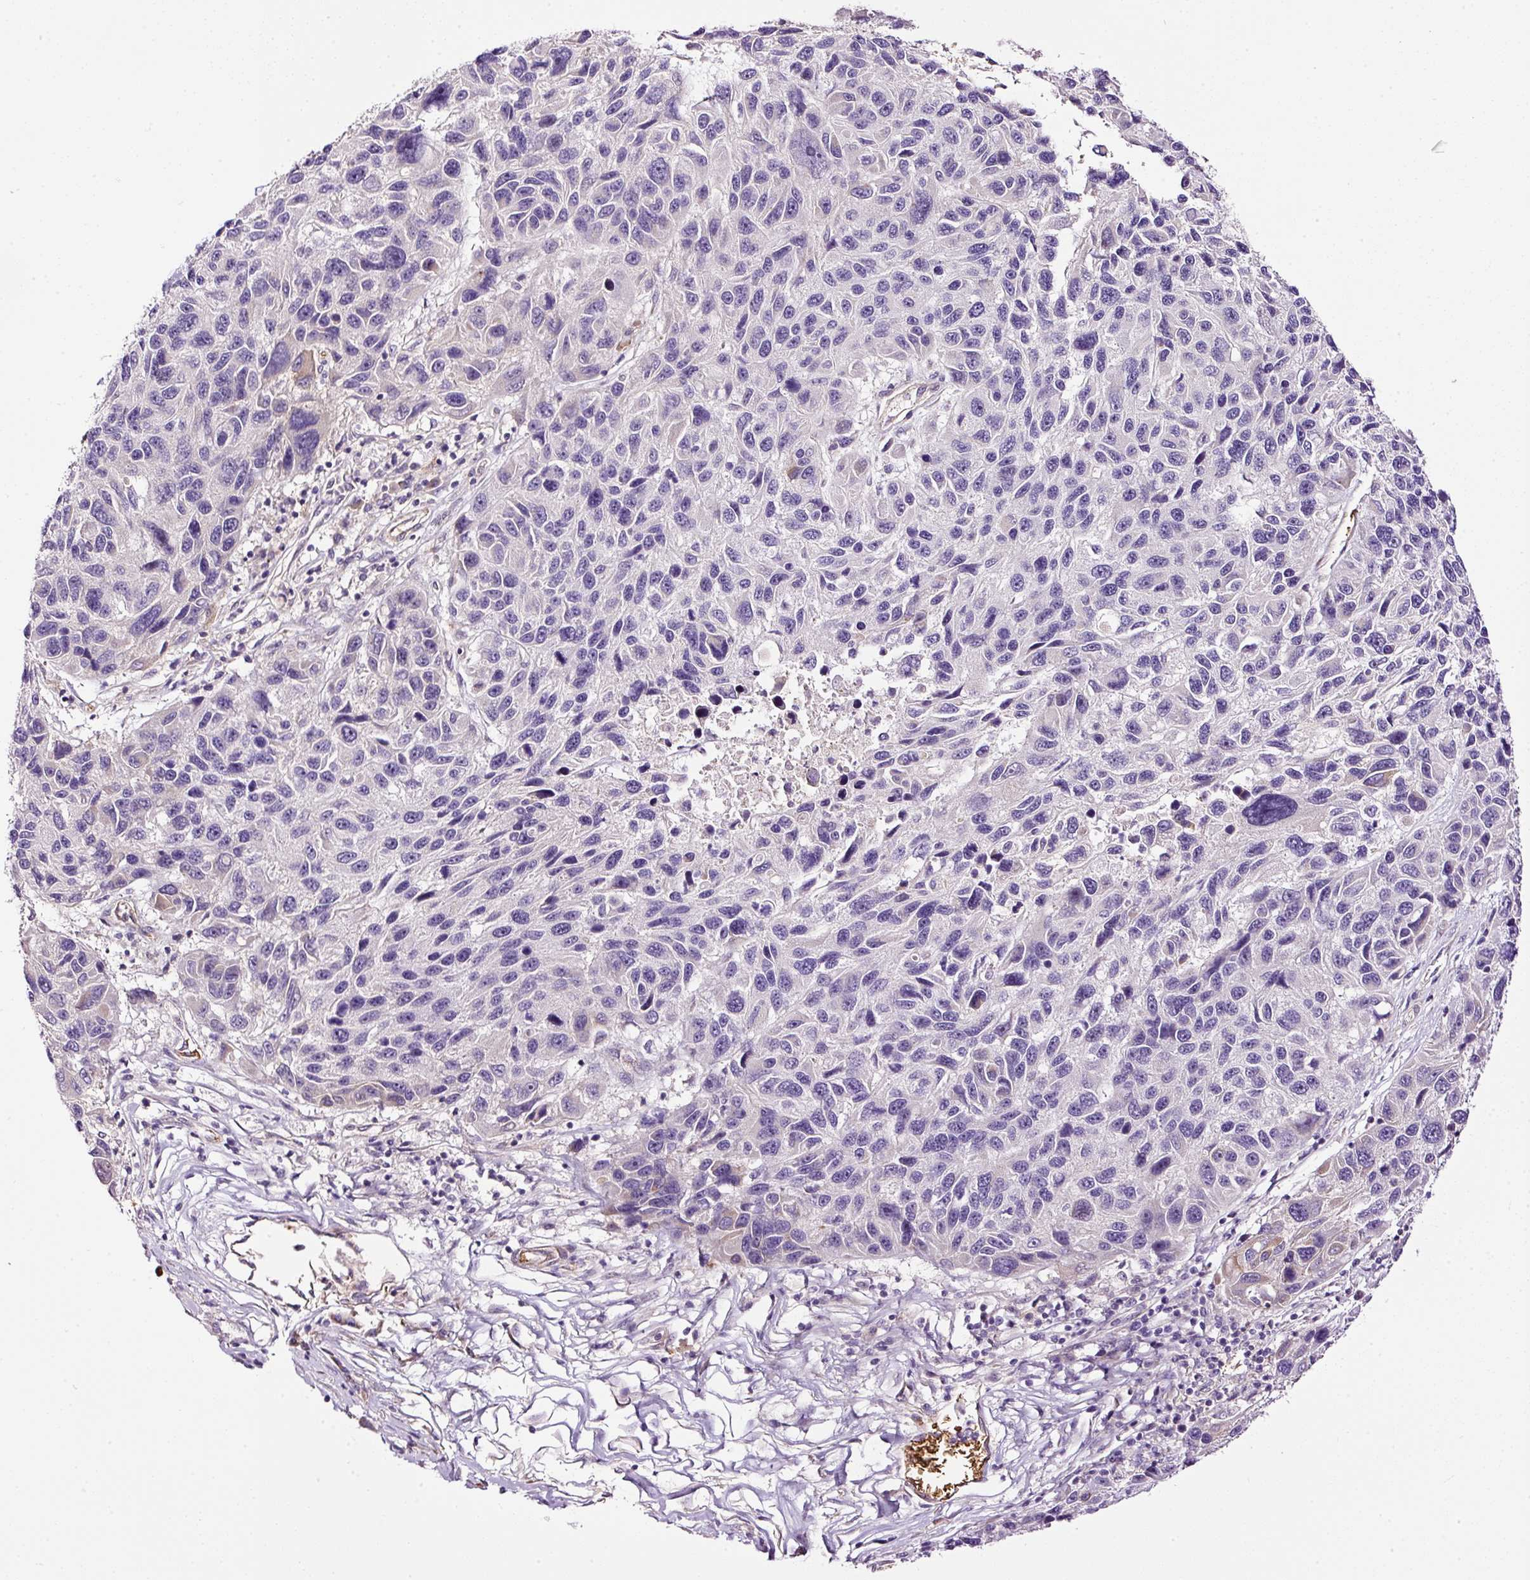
{"staining": {"intensity": "negative", "quantity": "none", "location": "none"}, "tissue": "melanoma", "cell_type": "Tumor cells", "image_type": "cancer", "snomed": [{"axis": "morphology", "description": "Malignant melanoma, NOS"}, {"axis": "topography", "description": "Skin"}], "caption": "Tumor cells show no significant protein positivity in malignant melanoma.", "gene": "USHBP1", "patient": {"sex": "male", "age": 53}}